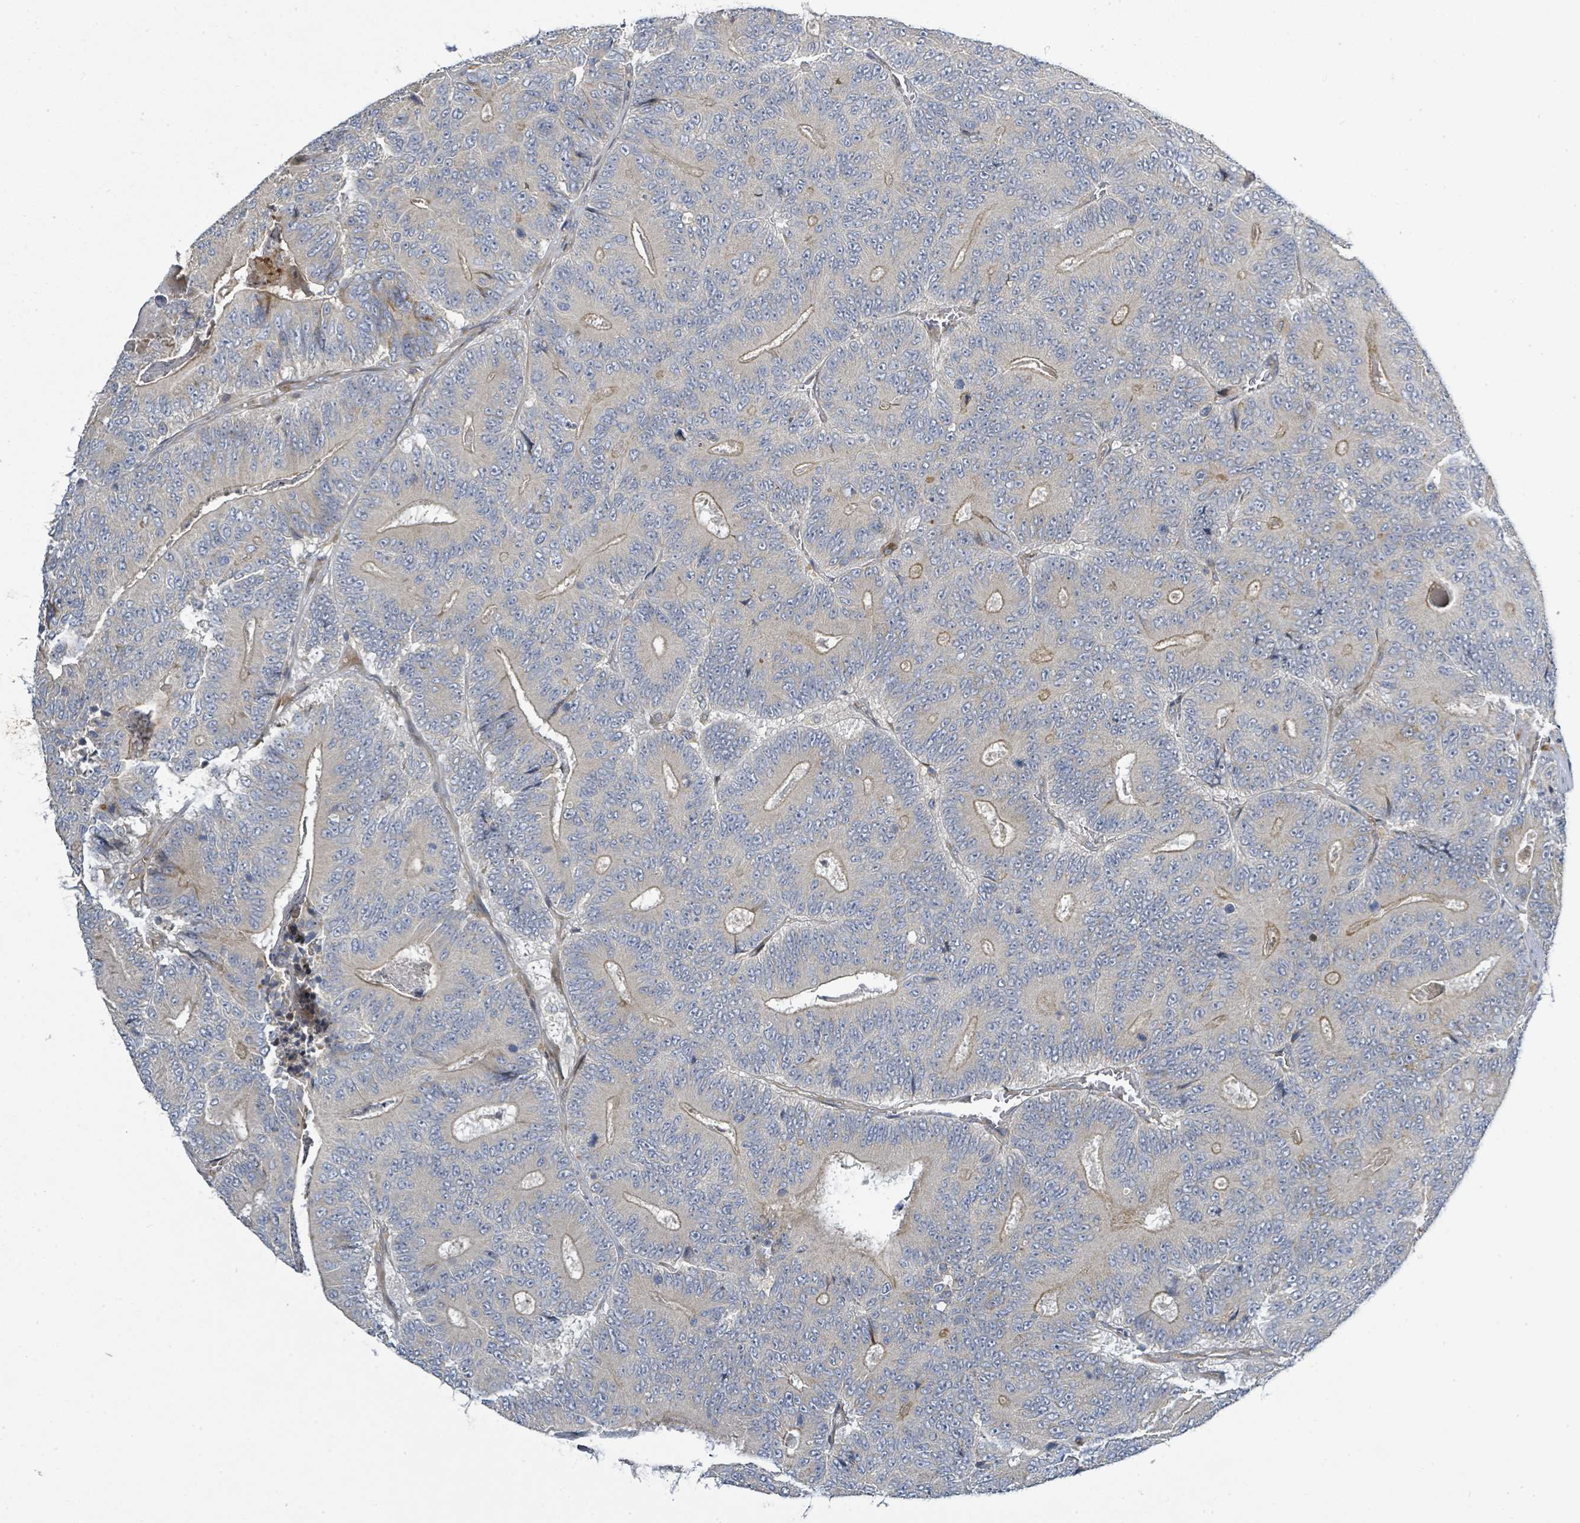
{"staining": {"intensity": "moderate", "quantity": "<25%", "location": "cytoplasmic/membranous"}, "tissue": "colorectal cancer", "cell_type": "Tumor cells", "image_type": "cancer", "snomed": [{"axis": "morphology", "description": "Adenocarcinoma, NOS"}, {"axis": "topography", "description": "Colon"}], "caption": "Immunohistochemistry of colorectal cancer displays low levels of moderate cytoplasmic/membranous expression in about <25% of tumor cells. (Brightfield microscopy of DAB IHC at high magnification).", "gene": "CFAP210", "patient": {"sex": "male", "age": 83}}